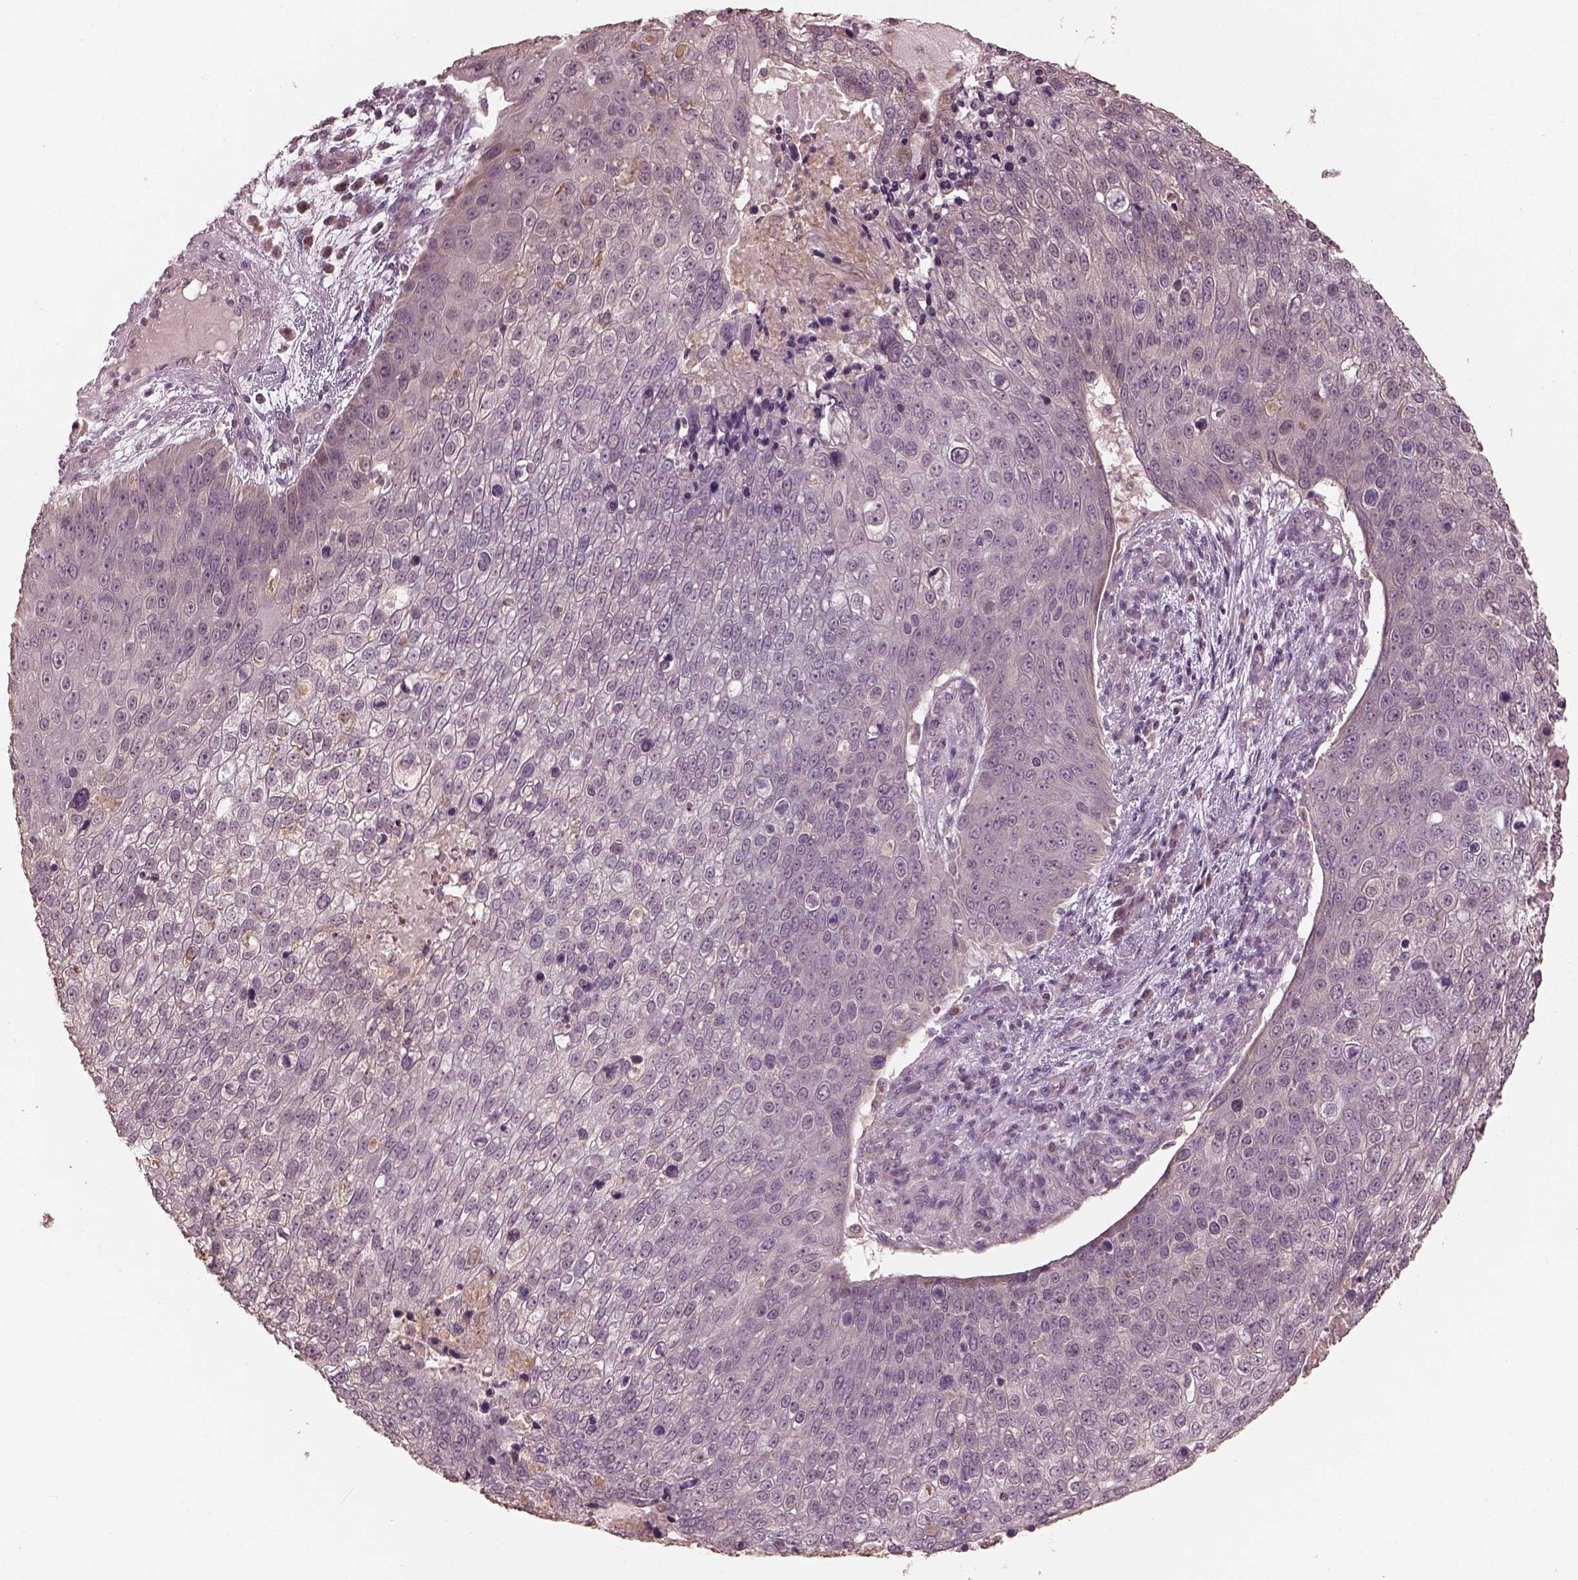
{"staining": {"intensity": "negative", "quantity": "none", "location": "none"}, "tissue": "skin cancer", "cell_type": "Tumor cells", "image_type": "cancer", "snomed": [{"axis": "morphology", "description": "Squamous cell carcinoma, NOS"}, {"axis": "topography", "description": "Skin"}], "caption": "The IHC photomicrograph has no significant staining in tumor cells of squamous cell carcinoma (skin) tissue. (DAB (3,3'-diaminobenzidine) immunohistochemistry (IHC), high magnification).", "gene": "SLC25A46", "patient": {"sex": "male", "age": 71}}